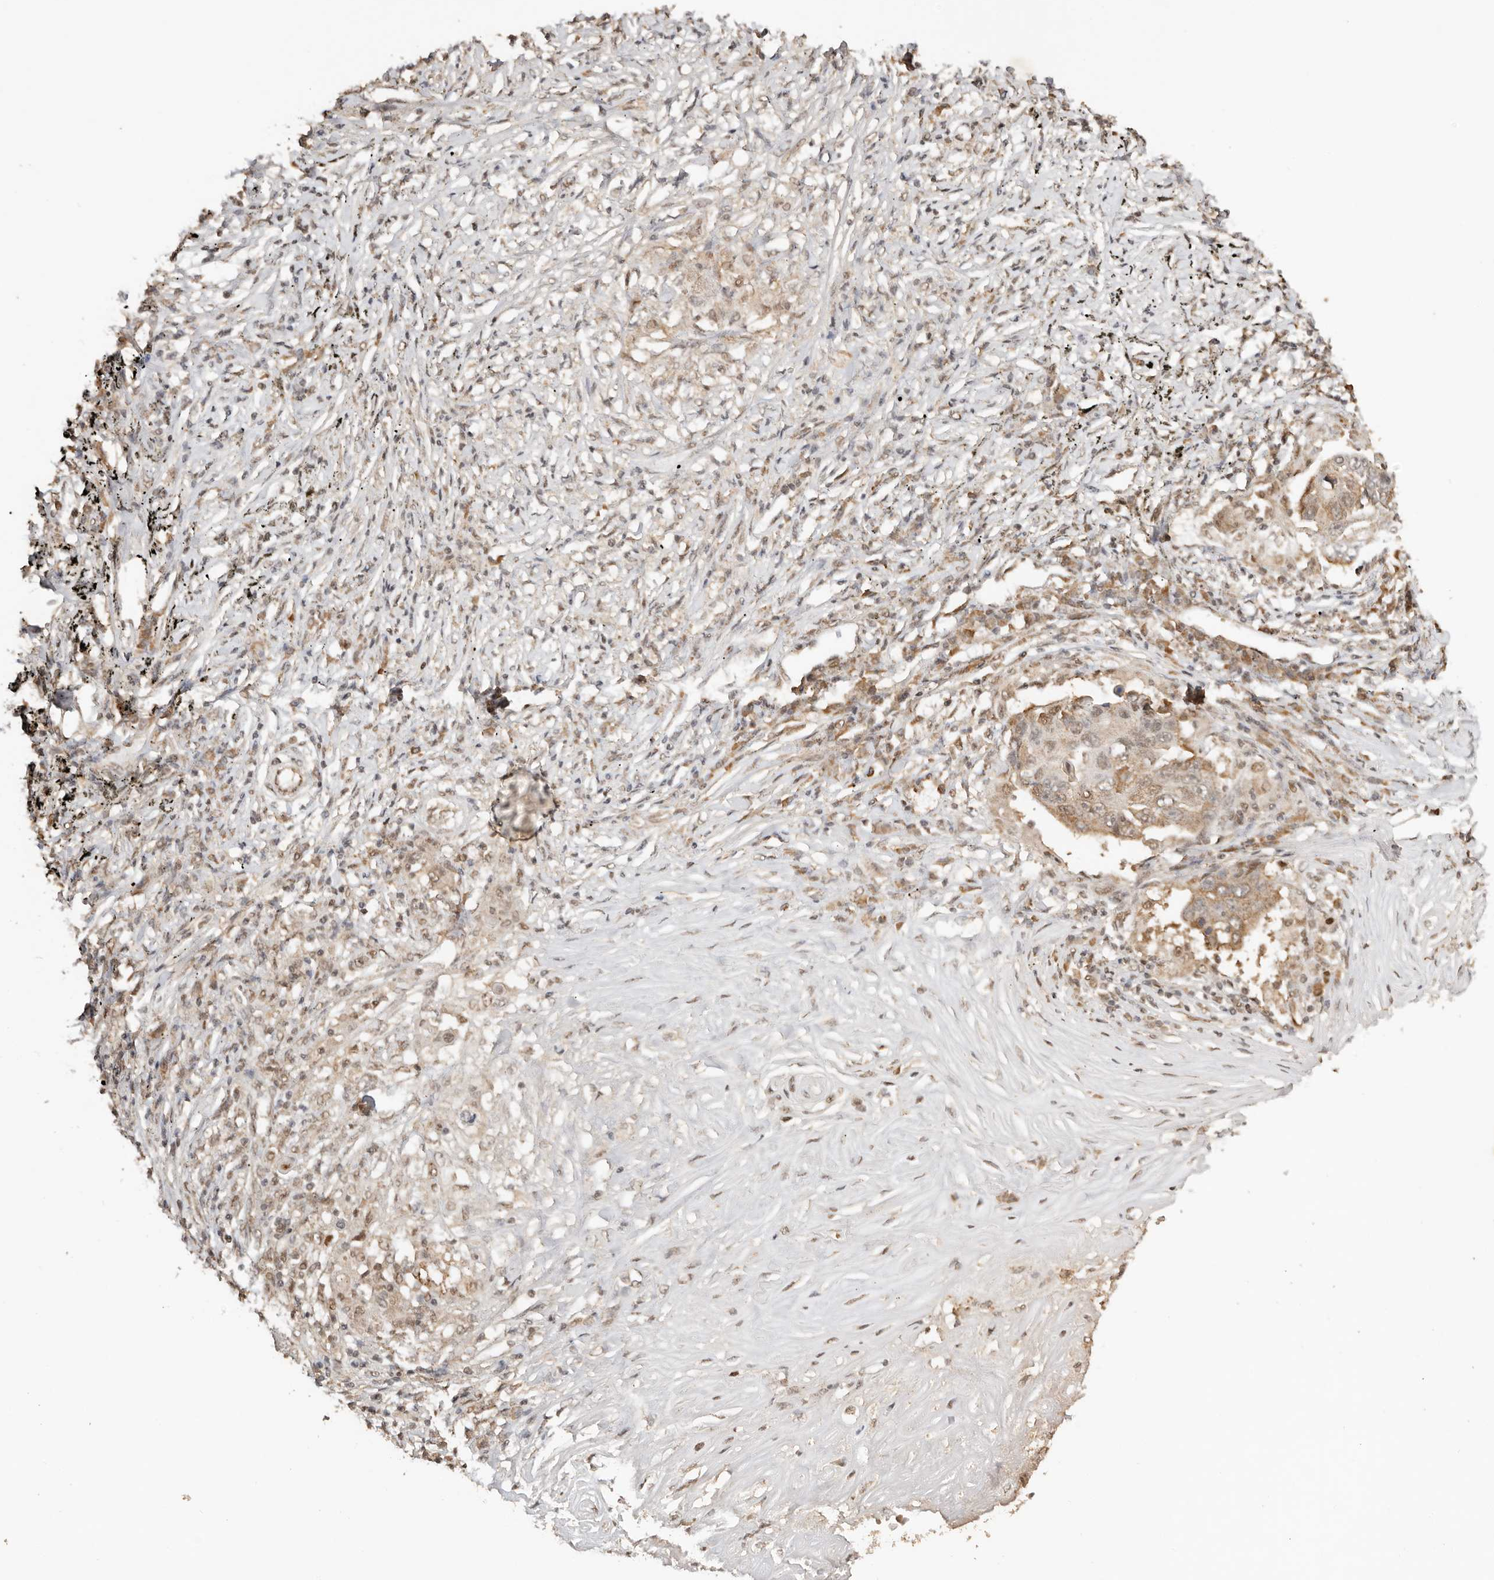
{"staining": {"intensity": "moderate", "quantity": ">75%", "location": "cytoplasmic/membranous"}, "tissue": "lung cancer", "cell_type": "Tumor cells", "image_type": "cancer", "snomed": [{"axis": "morphology", "description": "Squamous cell carcinoma, NOS"}, {"axis": "topography", "description": "Lung"}], "caption": "This photomicrograph demonstrates lung cancer (squamous cell carcinoma) stained with immunohistochemistry (IHC) to label a protein in brown. The cytoplasmic/membranous of tumor cells show moderate positivity for the protein. Nuclei are counter-stained blue.", "gene": "SEC14L1", "patient": {"sex": "male", "age": 66}}